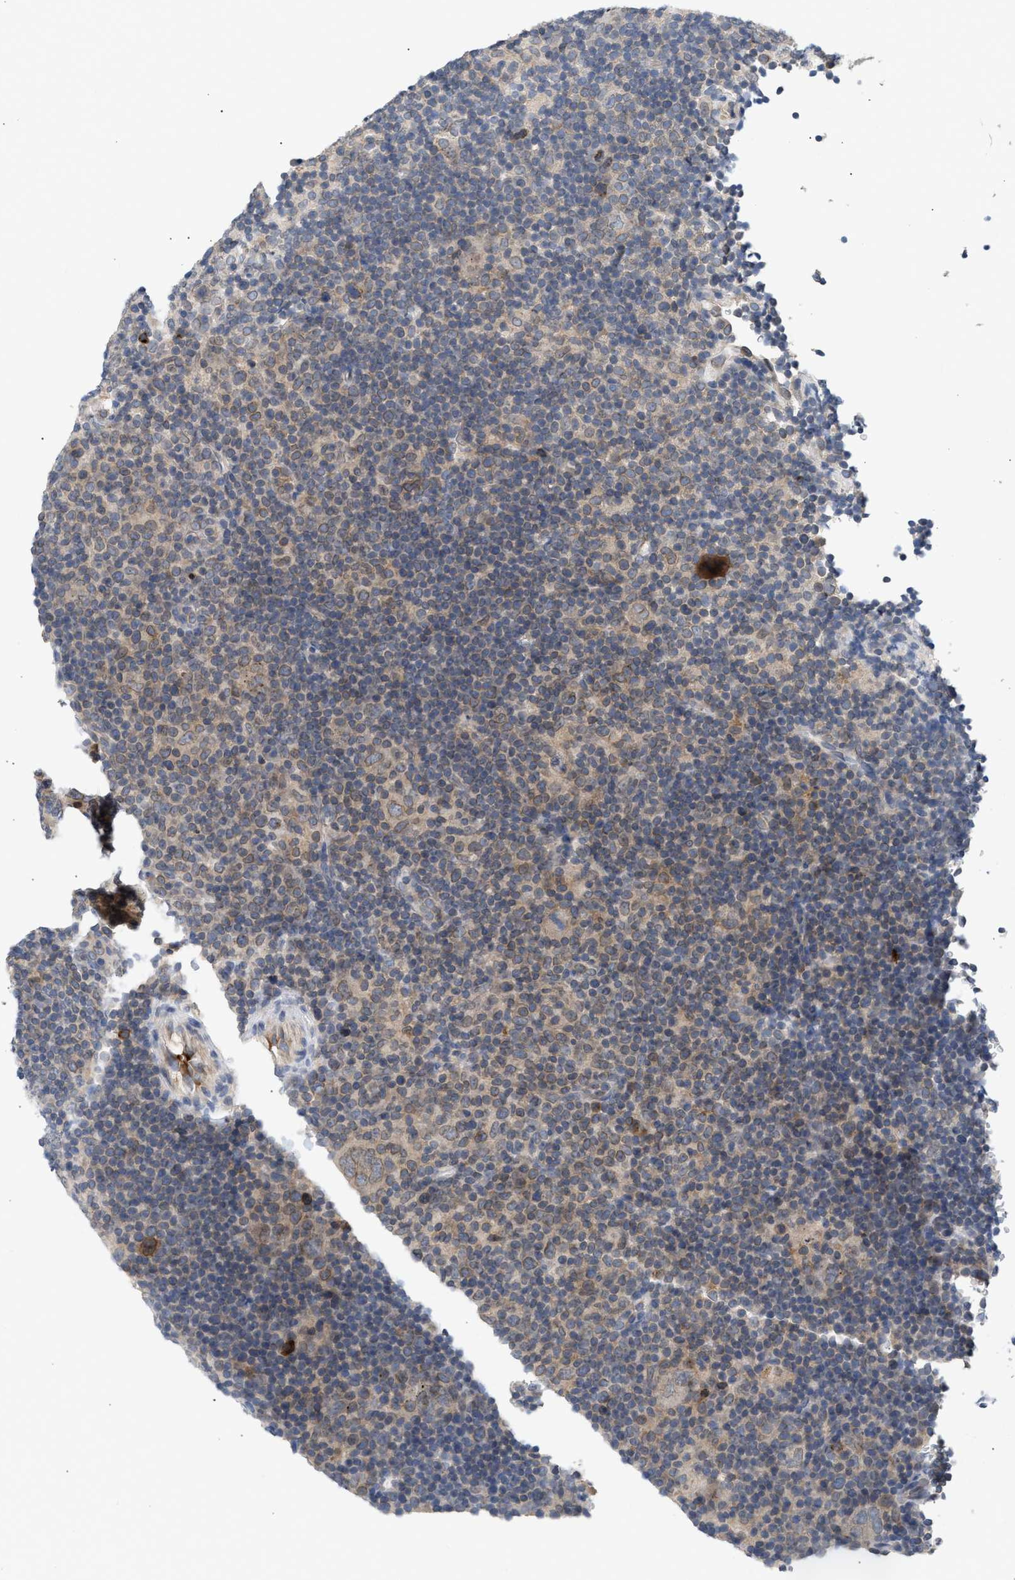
{"staining": {"intensity": "weak", "quantity": ">75%", "location": "cytoplasmic/membranous,nuclear"}, "tissue": "lymphoma", "cell_type": "Tumor cells", "image_type": "cancer", "snomed": [{"axis": "morphology", "description": "Hodgkin's disease, NOS"}, {"axis": "topography", "description": "Lymph node"}], "caption": "The immunohistochemical stain shows weak cytoplasmic/membranous and nuclear expression in tumor cells of Hodgkin's disease tissue. Nuclei are stained in blue.", "gene": "NUP62", "patient": {"sex": "female", "age": 57}}